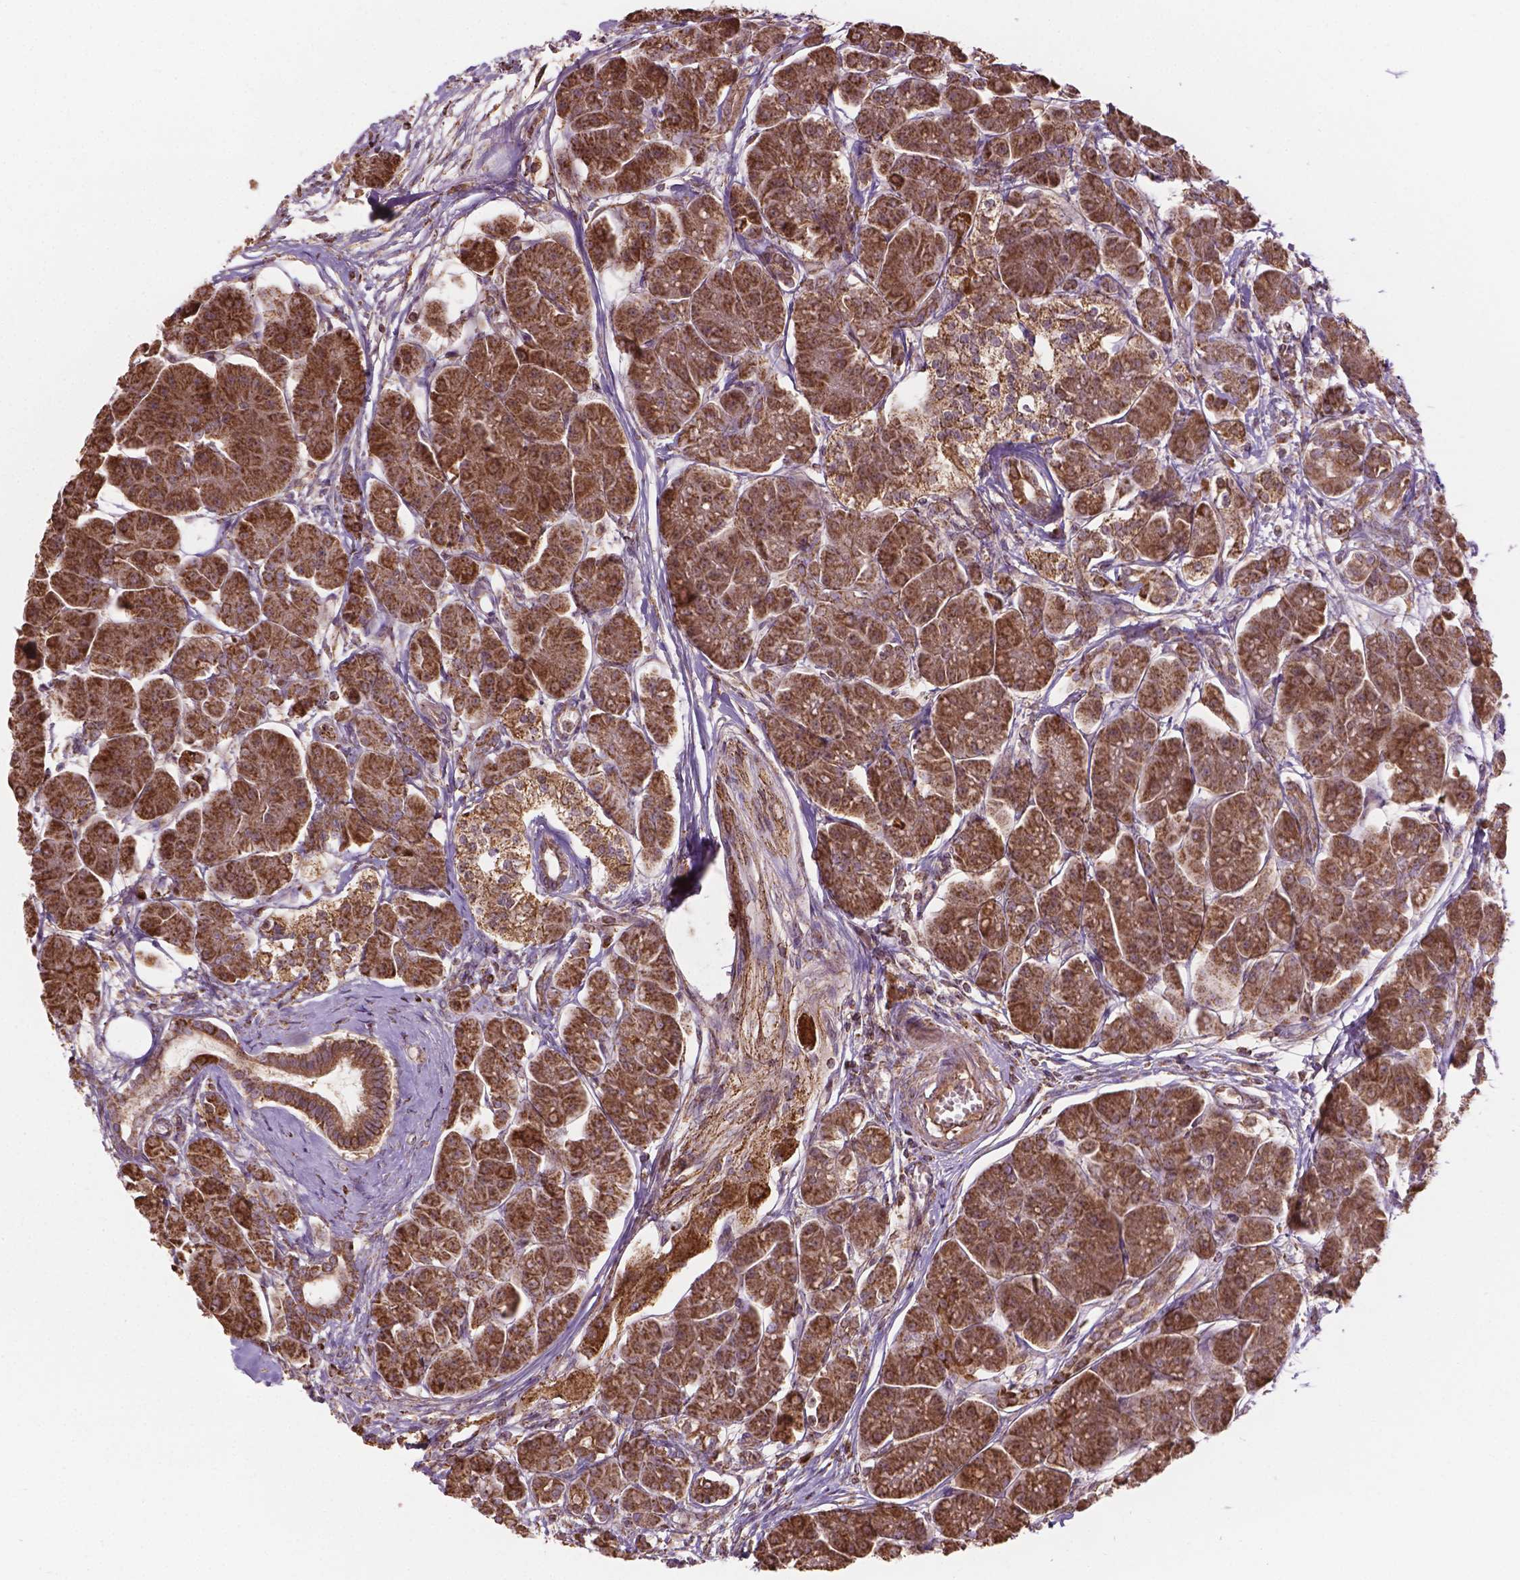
{"staining": {"intensity": "moderate", "quantity": ">75%", "location": "cytoplasmic/membranous"}, "tissue": "pancreas", "cell_type": "Exocrine glandular cells", "image_type": "normal", "snomed": [{"axis": "morphology", "description": "Normal tissue, NOS"}, {"axis": "topography", "description": "Adipose tissue"}, {"axis": "topography", "description": "Pancreas"}, {"axis": "topography", "description": "Peripheral nerve tissue"}], "caption": "This is a histology image of IHC staining of benign pancreas, which shows moderate staining in the cytoplasmic/membranous of exocrine glandular cells.", "gene": "HS3ST3A1", "patient": {"sex": "female", "age": 58}}